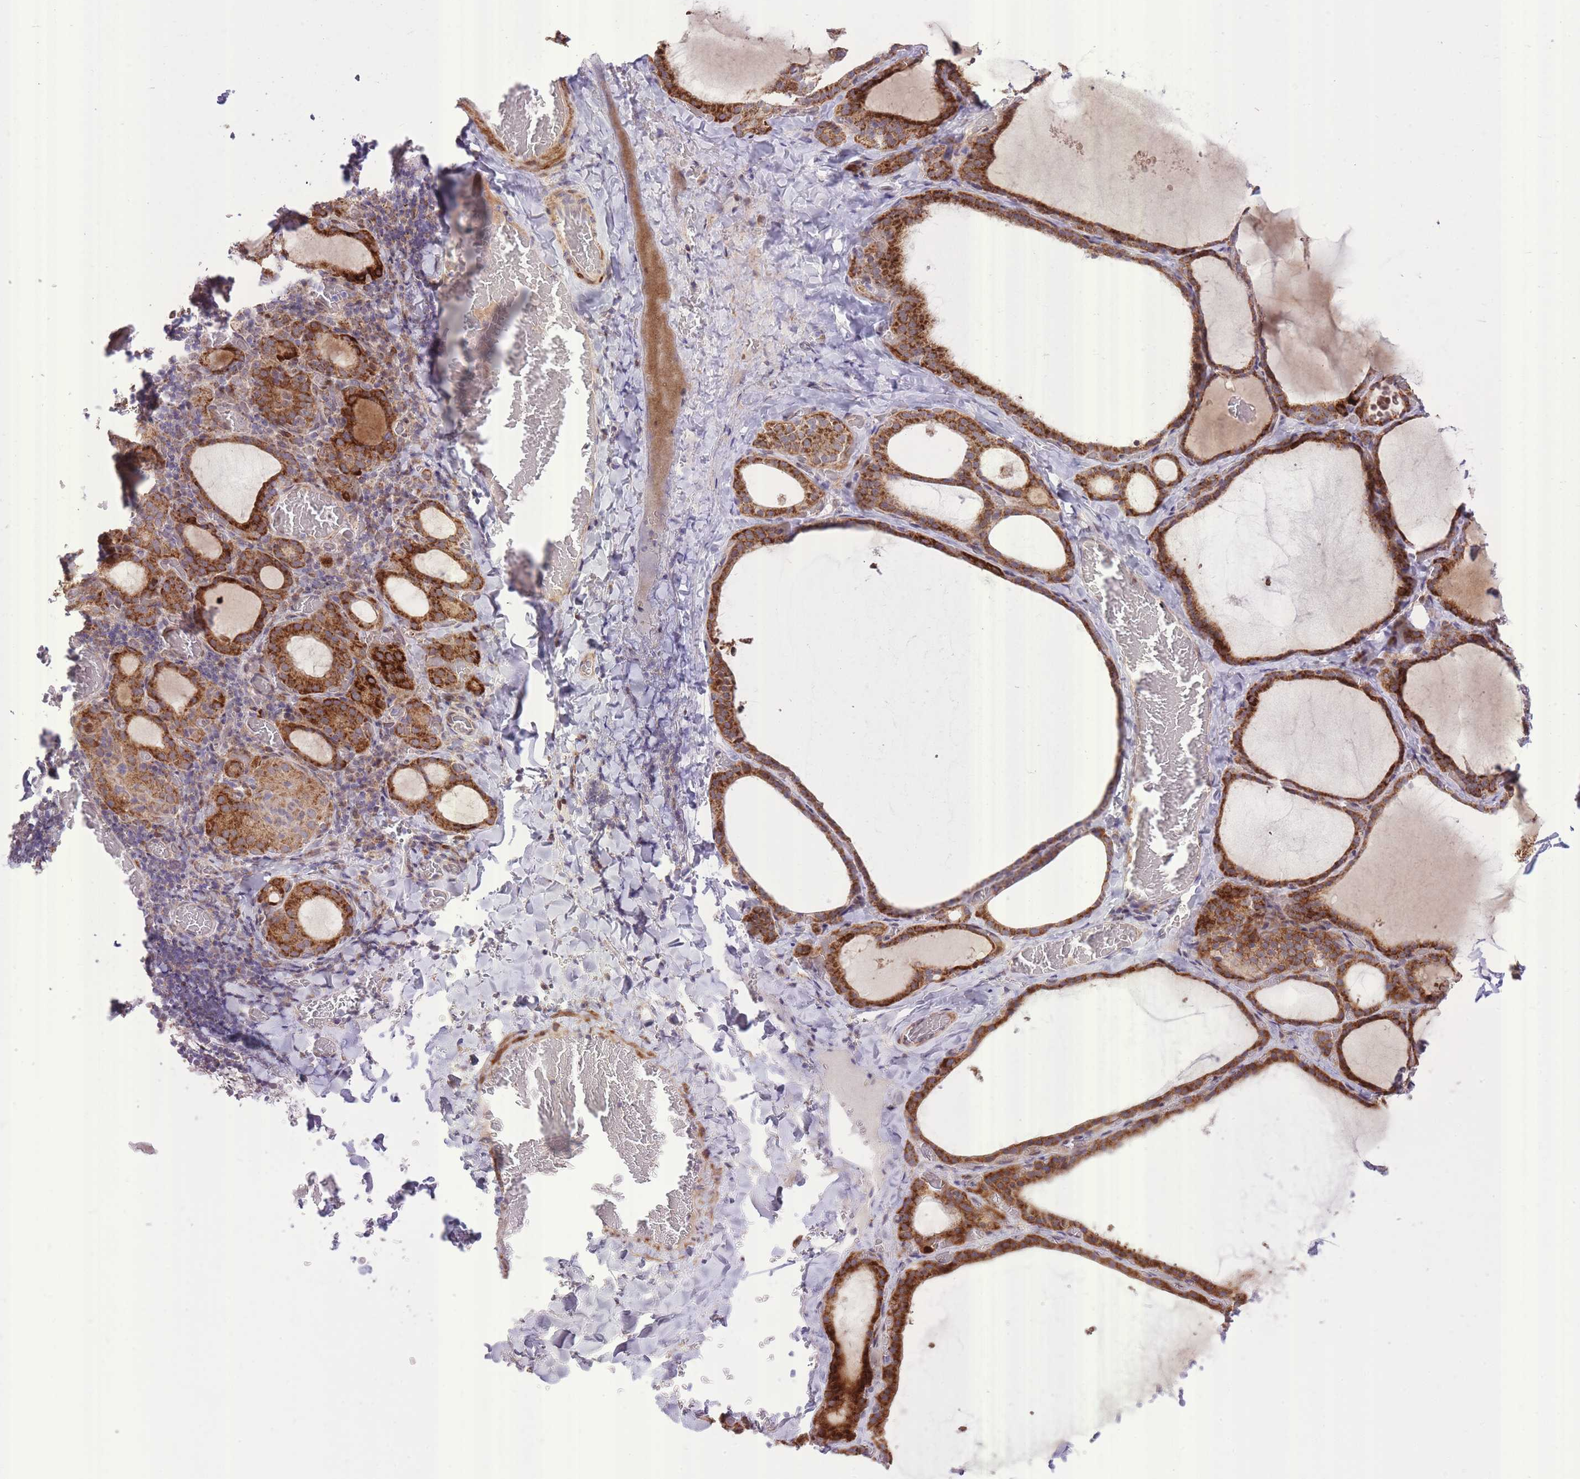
{"staining": {"intensity": "strong", "quantity": ">75%", "location": "cytoplasmic/membranous"}, "tissue": "thyroid gland", "cell_type": "Glandular cells", "image_type": "normal", "snomed": [{"axis": "morphology", "description": "Normal tissue, NOS"}, {"axis": "topography", "description": "Thyroid gland"}], "caption": "An immunohistochemistry image of benign tissue is shown. Protein staining in brown labels strong cytoplasmic/membranous positivity in thyroid gland within glandular cells.", "gene": "SLC4A4", "patient": {"sex": "female", "age": 39}}